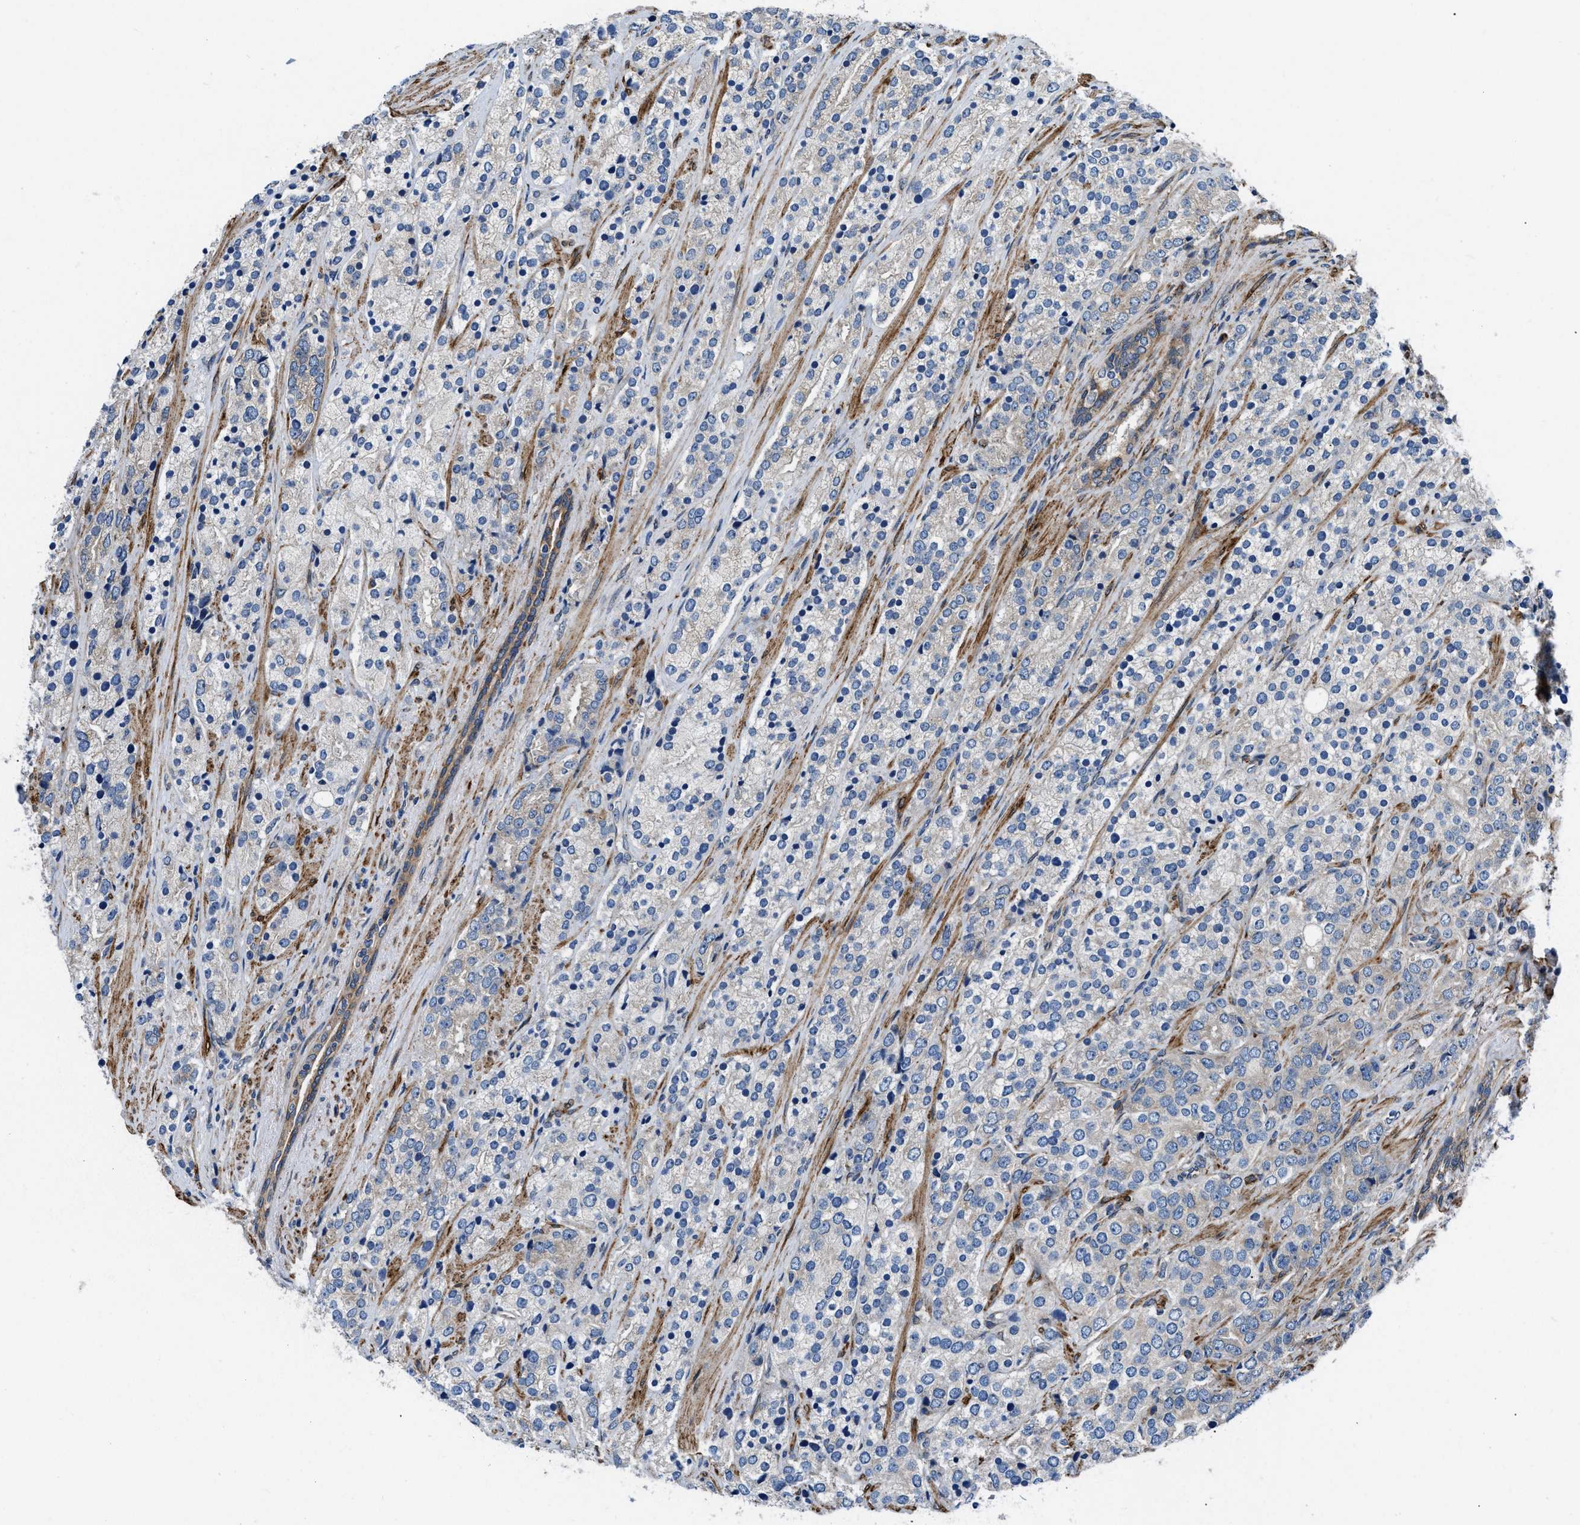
{"staining": {"intensity": "weak", "quantity": "<25%", "location": "cytoplasmic/membranous"}, "tissue": "prostate cancer", "cell_type": "Tumor cells", "image_type": "cancer", "snomed": [{"axis": "morphology", "description": "Adenocarcinoma, High grade"}, {"axis": "topography", "description": "Prostate"}], "caption": "Immunohistochemistry (IHC) micrograph of neoplastic tissue: human prostate high-grade adenocarcinoma stained with DAB (3,3'-diaminobenzidine) displays no significant protein positivity in tumor cells.", "gene": "ARL6IP5", "patient": {"sex": "male", "age": 71}}